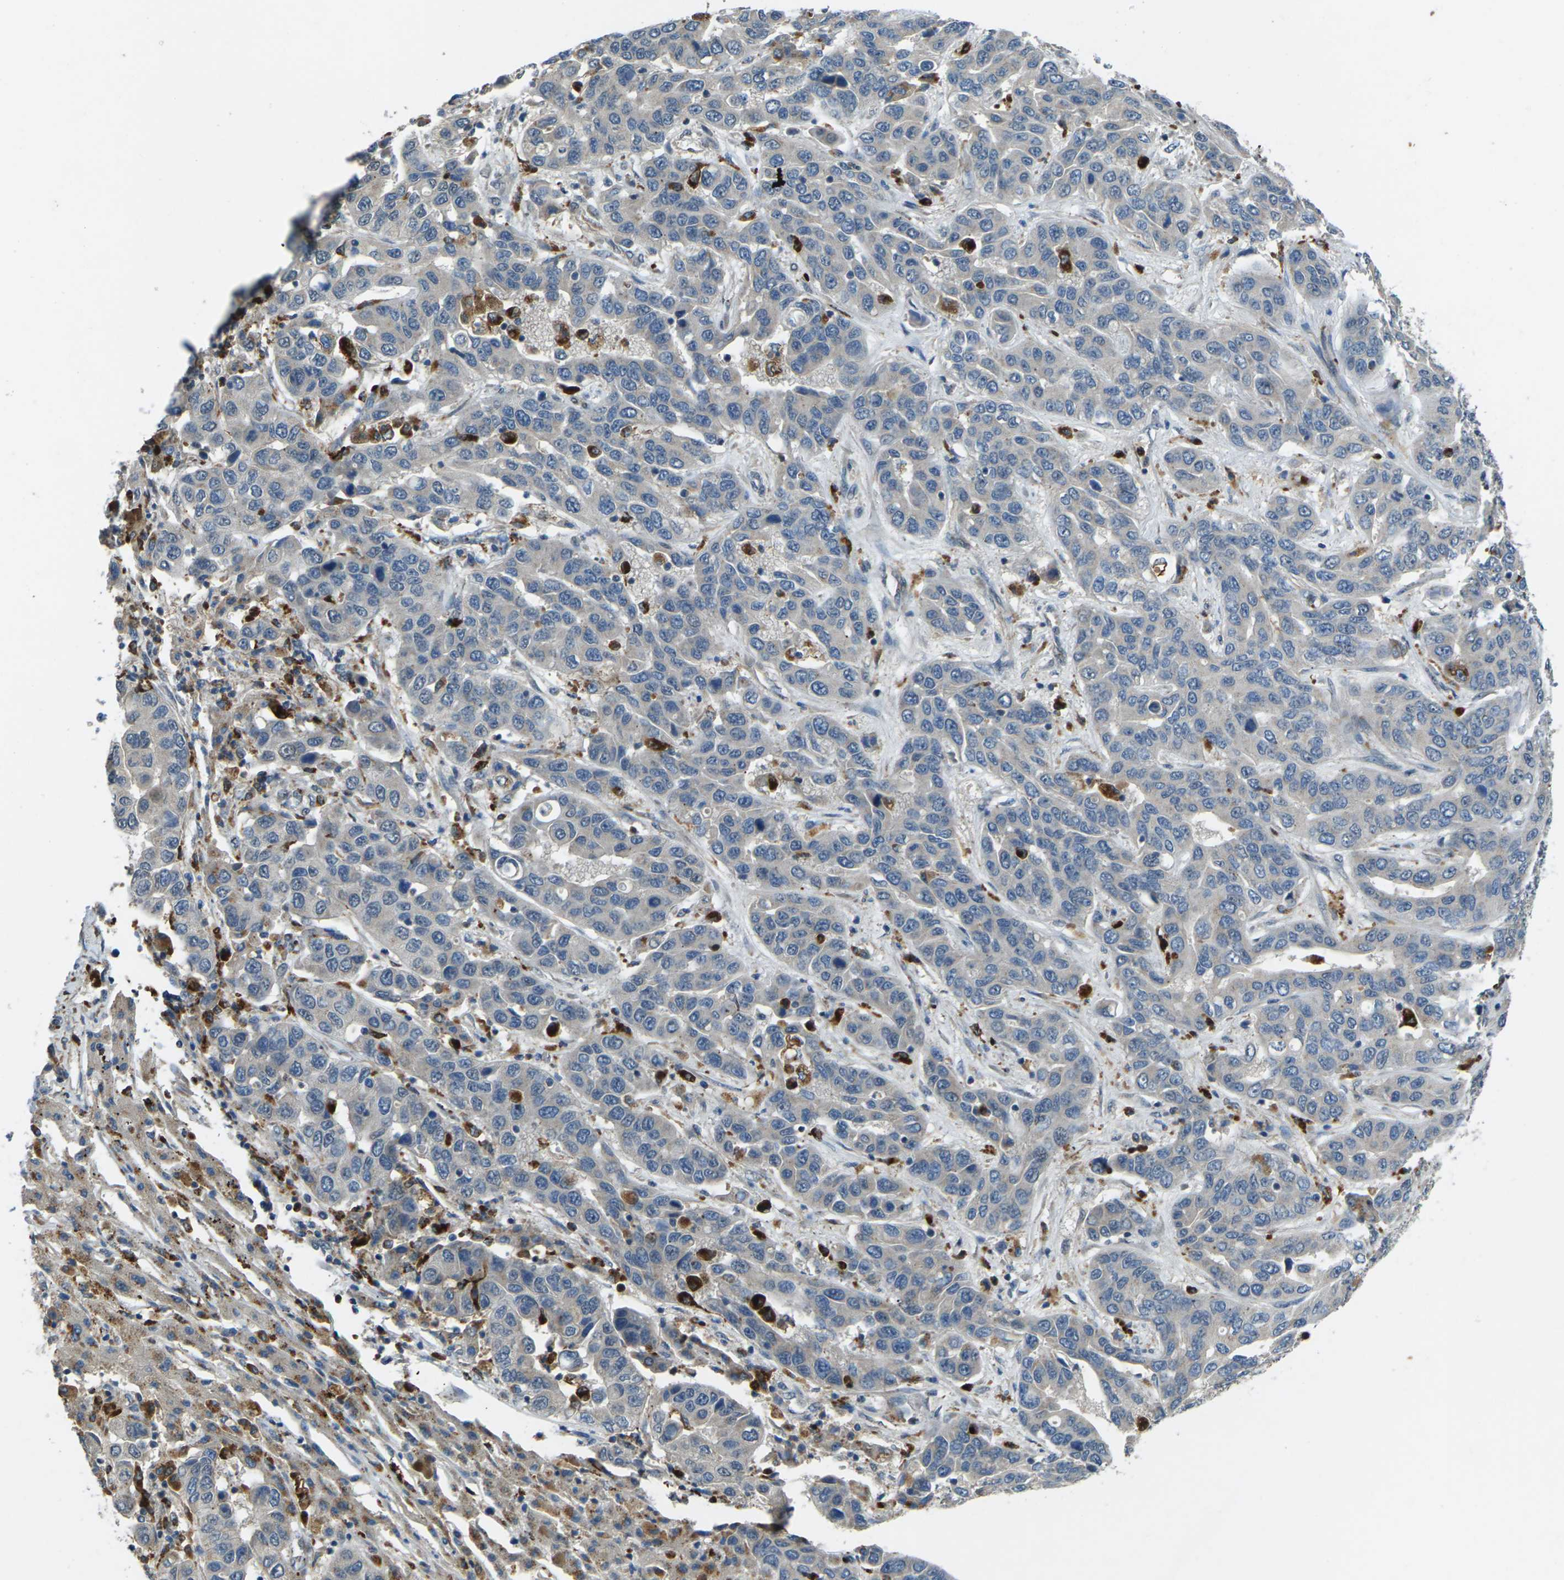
{"staining": {"intensity": "negative", "quantity": "none", "location": "none"}, "tissue": "liver cancer", "cell_type": "Tumor cells", "image_type": "cancer", "snomed": [{"axis": "morphology", "description": "Cholangiocarcinoma"}, {"axis": "topography", "description": "Liver"}], "caption": "Tumor cells are negative for brown protein staining in liver cholangiocarcinoma.", "gene": "SLC31A2", "patient": {"sex": "female", "age": 52}}